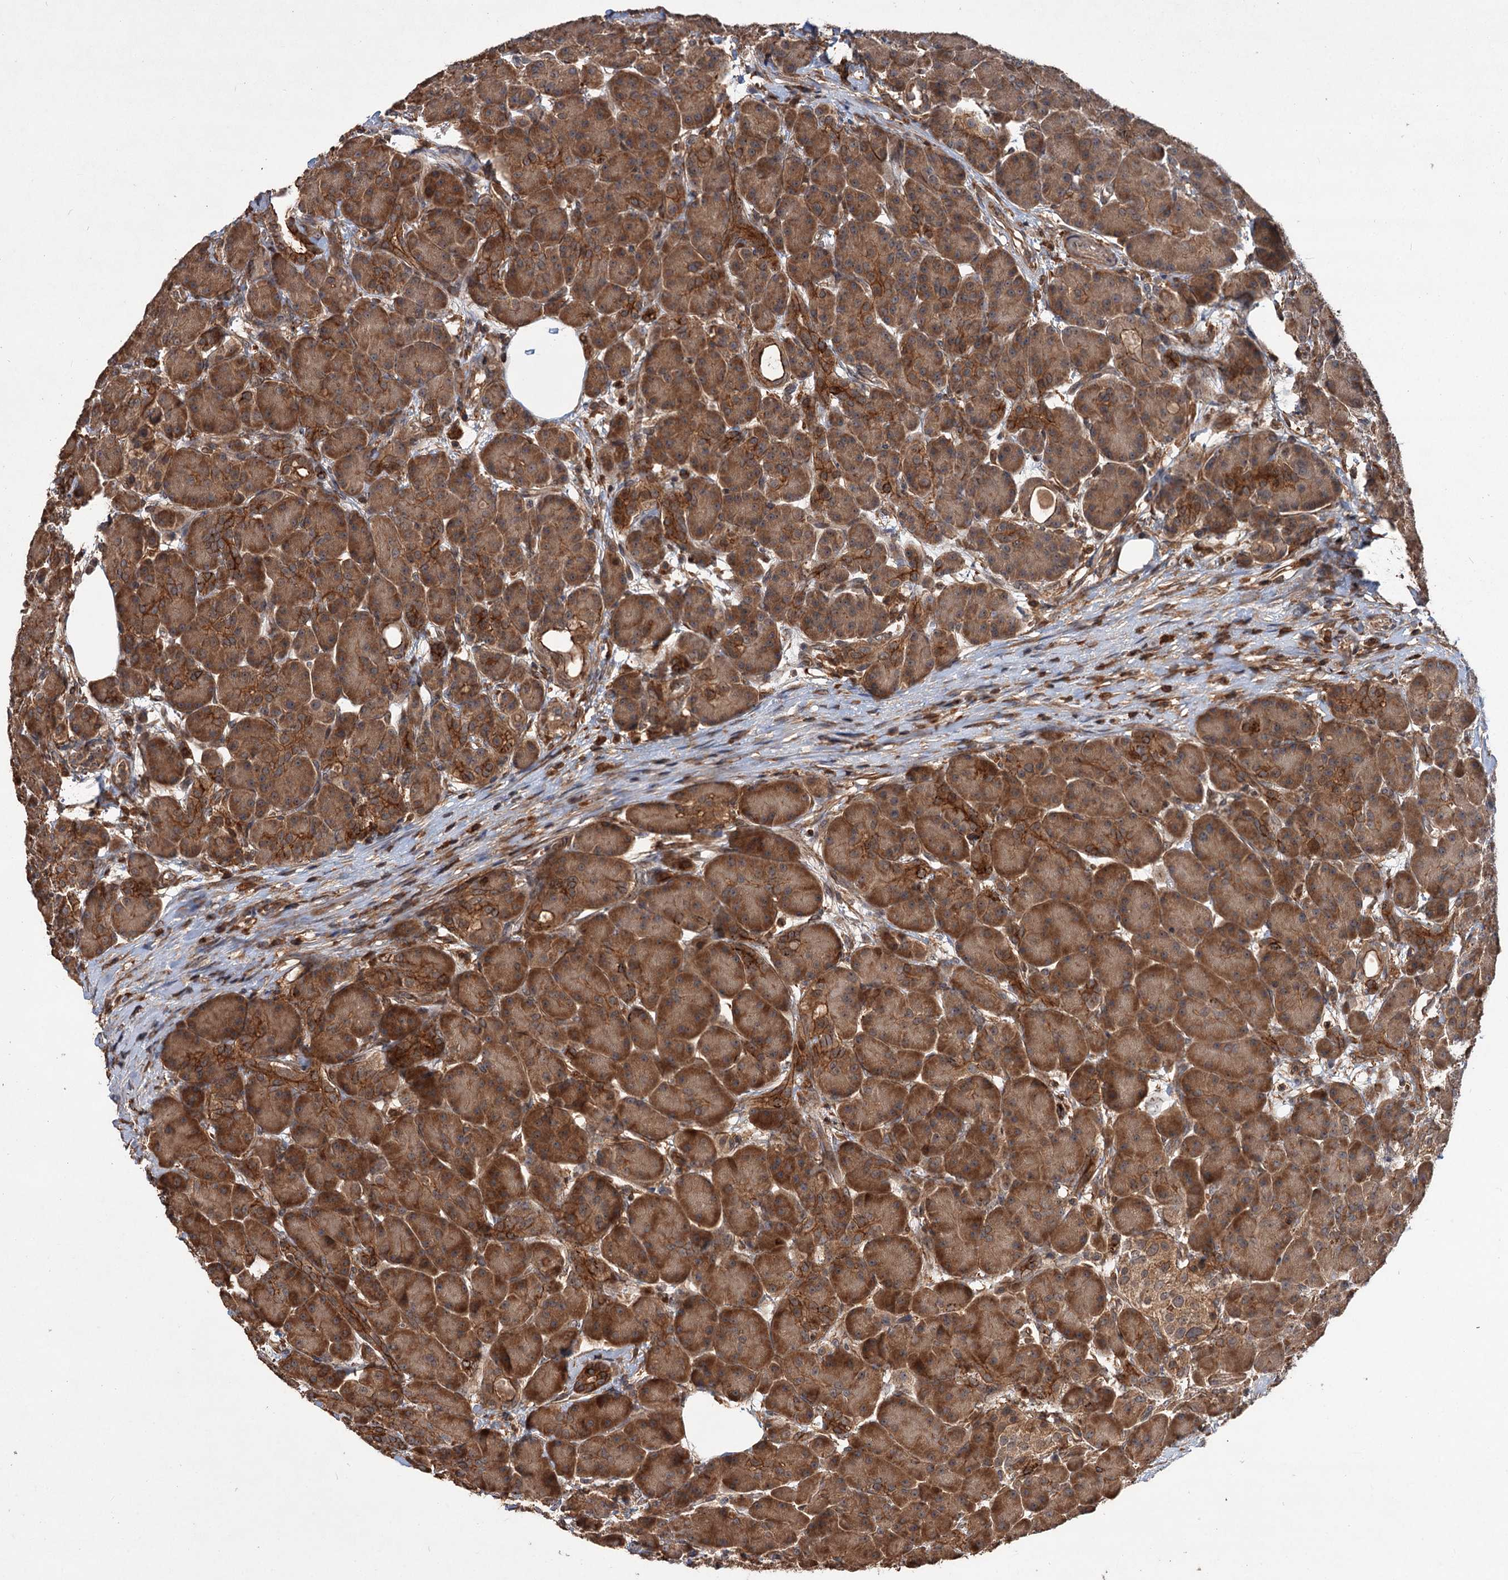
{"staining": {"intensity": "strong", "quantity": ">75%", "location": "cytoplasmic/membranous"}, "tissue": "pancreas", "cell_type": "Exocrine glandular cells", "image_type": "normal", "snomed": [{"axis": "morphology", "description": "Normal tissue, NOS"}, {"axis": "topography", "description": "Pancreas"}], "caption": "Strong cytoplasmic/membranous protein expression is identified in approximately >75% of exocrine glandular cells in pancreas. (DAB (3,3'-diaminobenzidine) = brown stain, brightfield microscopy at high magnification).", "gene": "GRIP1", "patient": {"sex": "male", "age": 63}}